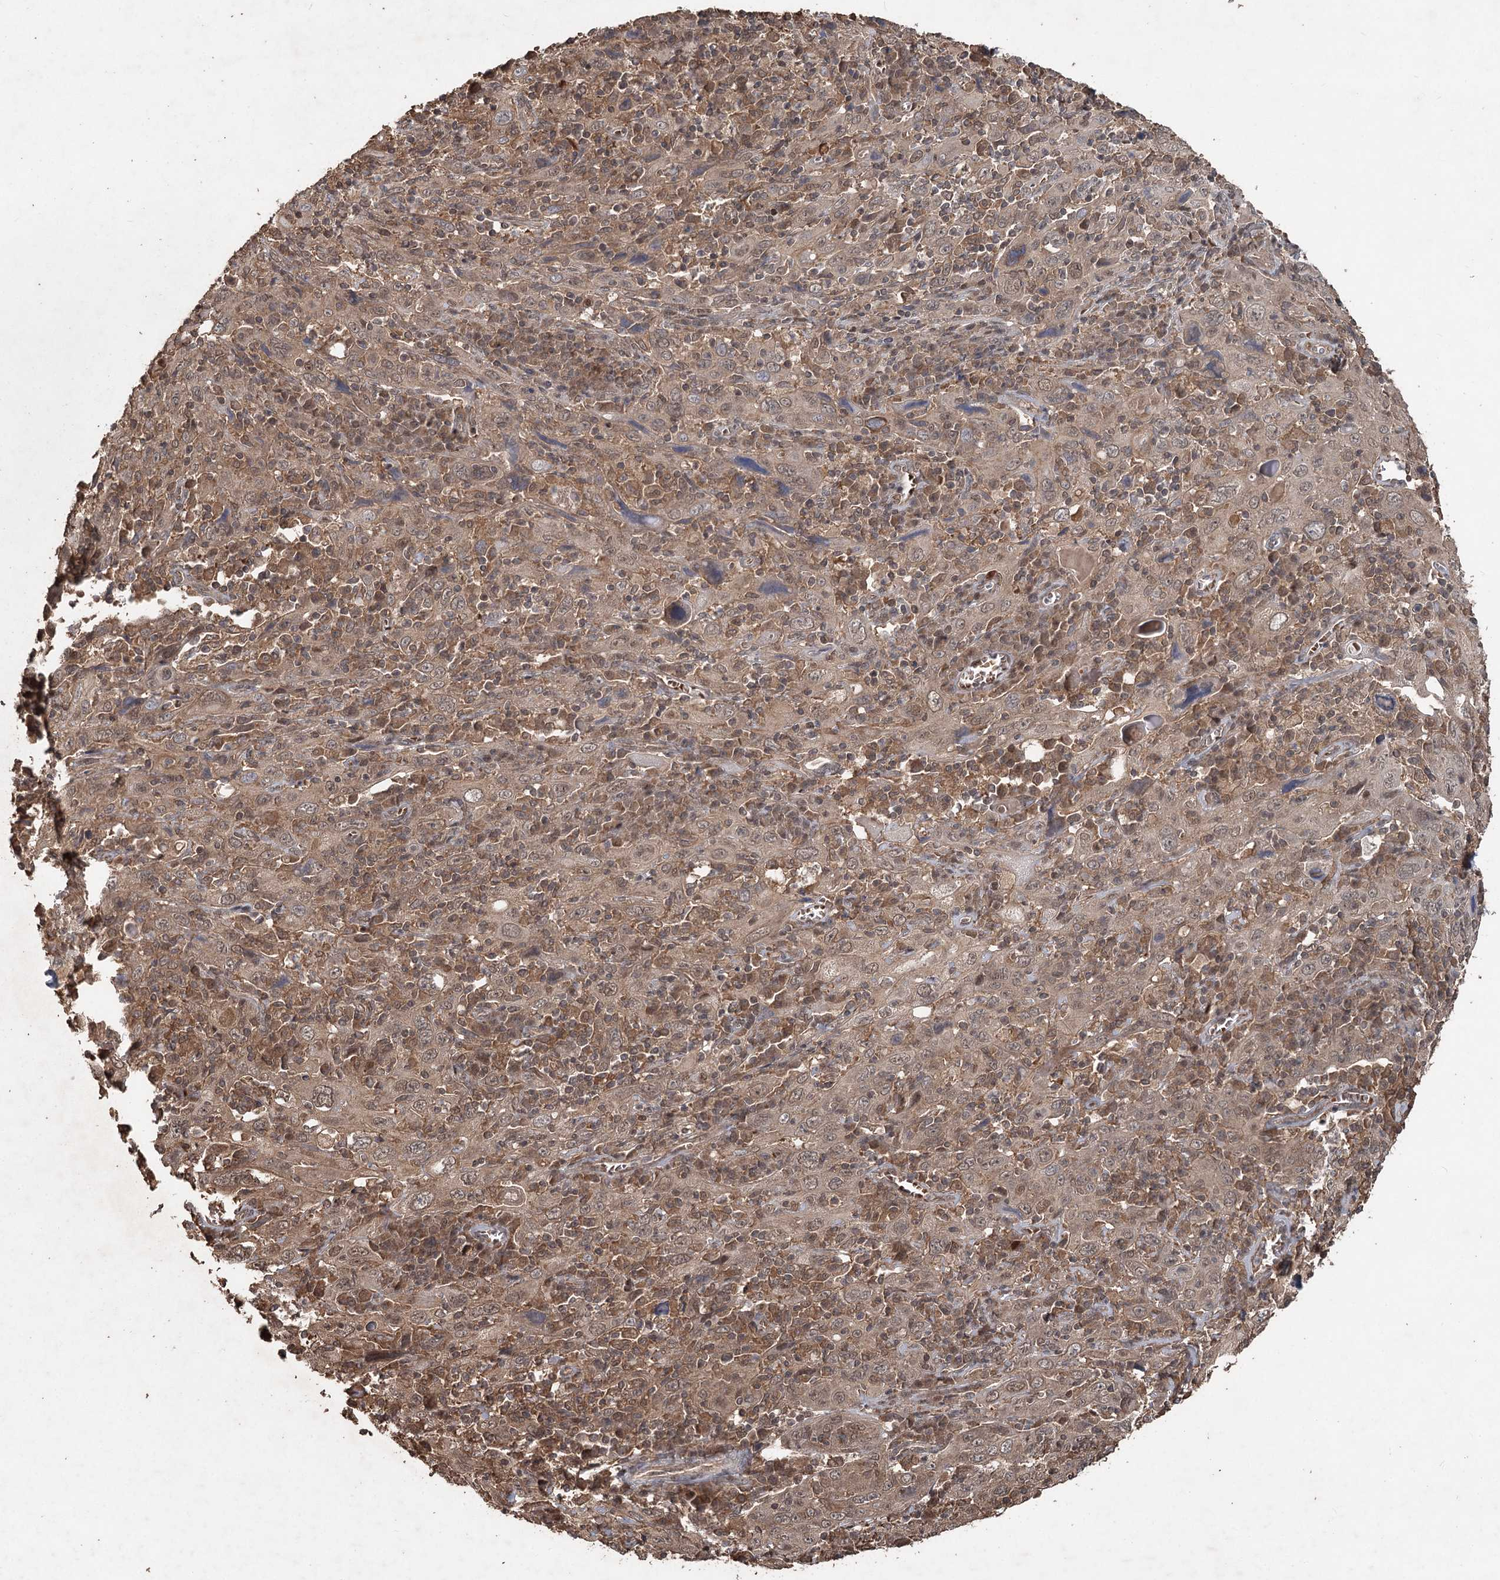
{"staining": {"intensity": "moderate", "quantity": ">75%", "location": "cytoplasmic/membranous,nuclear"}, "tissue": "cervical cancer", "cell_type": "Tumor cells", "image_type": "cancer", "snomed": [{"axis": "morphology", "description": "Squamous cell carcinoma, NOS"}, {"axis": "topography", "description": "Cervix"}], "caption": "This histopathology image demonstrates immunohistochemistry staining of human cervical cancer (squamous cell carcinoma), with medium moderate cytoplasmic/membranous and nuclear expression in approximately >75% of tumor cells.", "gene": "FBXO7", "patient": {"sex": "female", "age": 46}}